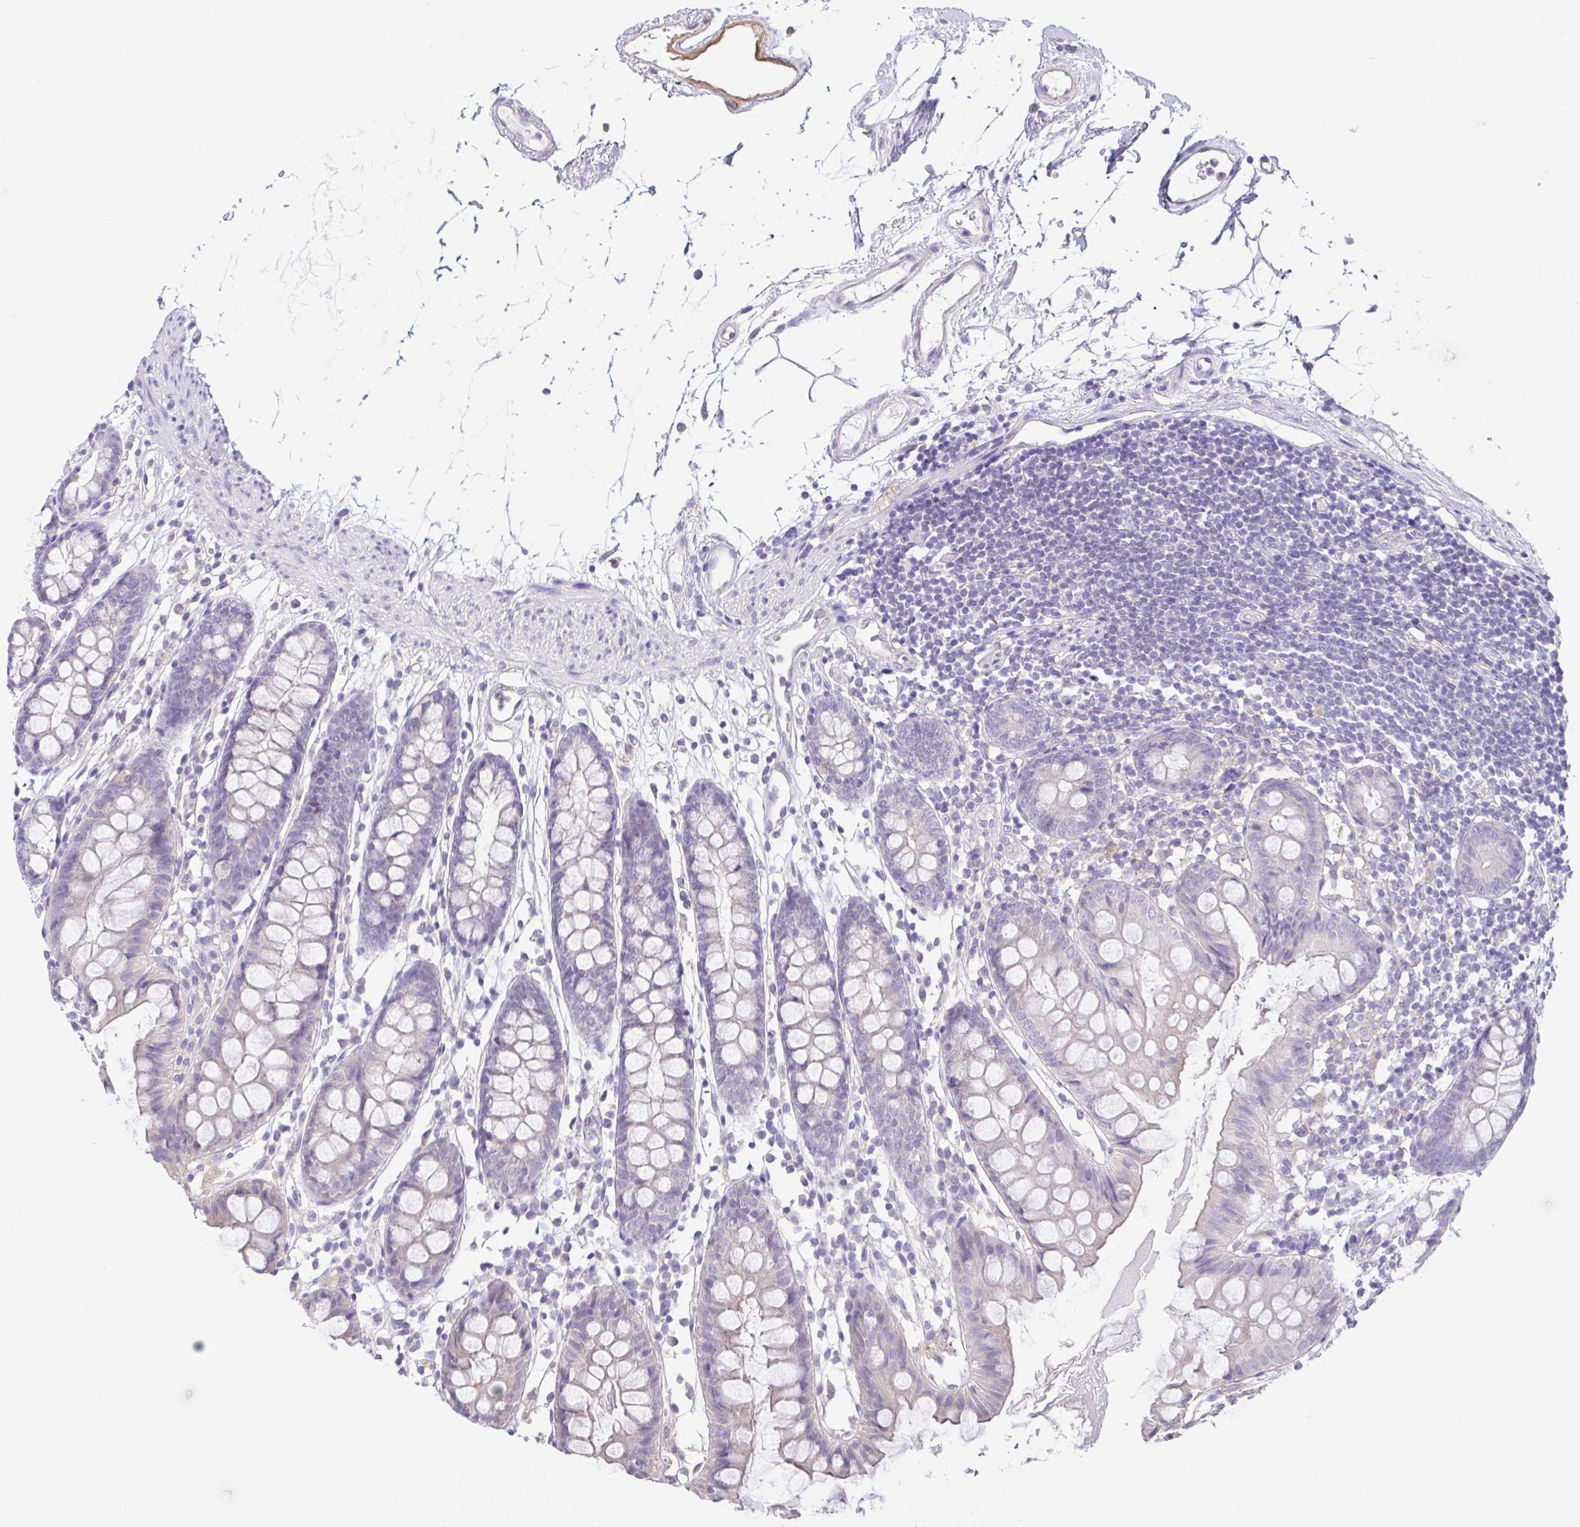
{"staining": {"intensity": "negative", "quantity": "none", "location": "none"}, "tissue": "colon", "cell_type": "Endothelial cells", "image_type": "normal", "snomed": [{"axis": "morphology", "description": "Normal tissue, NOS"}, {"axis": "topography", "description": "Colon"}], "caption": "A micrograph of colon stained for a protein shows no brown staining in endothelial cells.", "gene": "KRTDAP", "patient": {"sex": "female", "age": 84}}